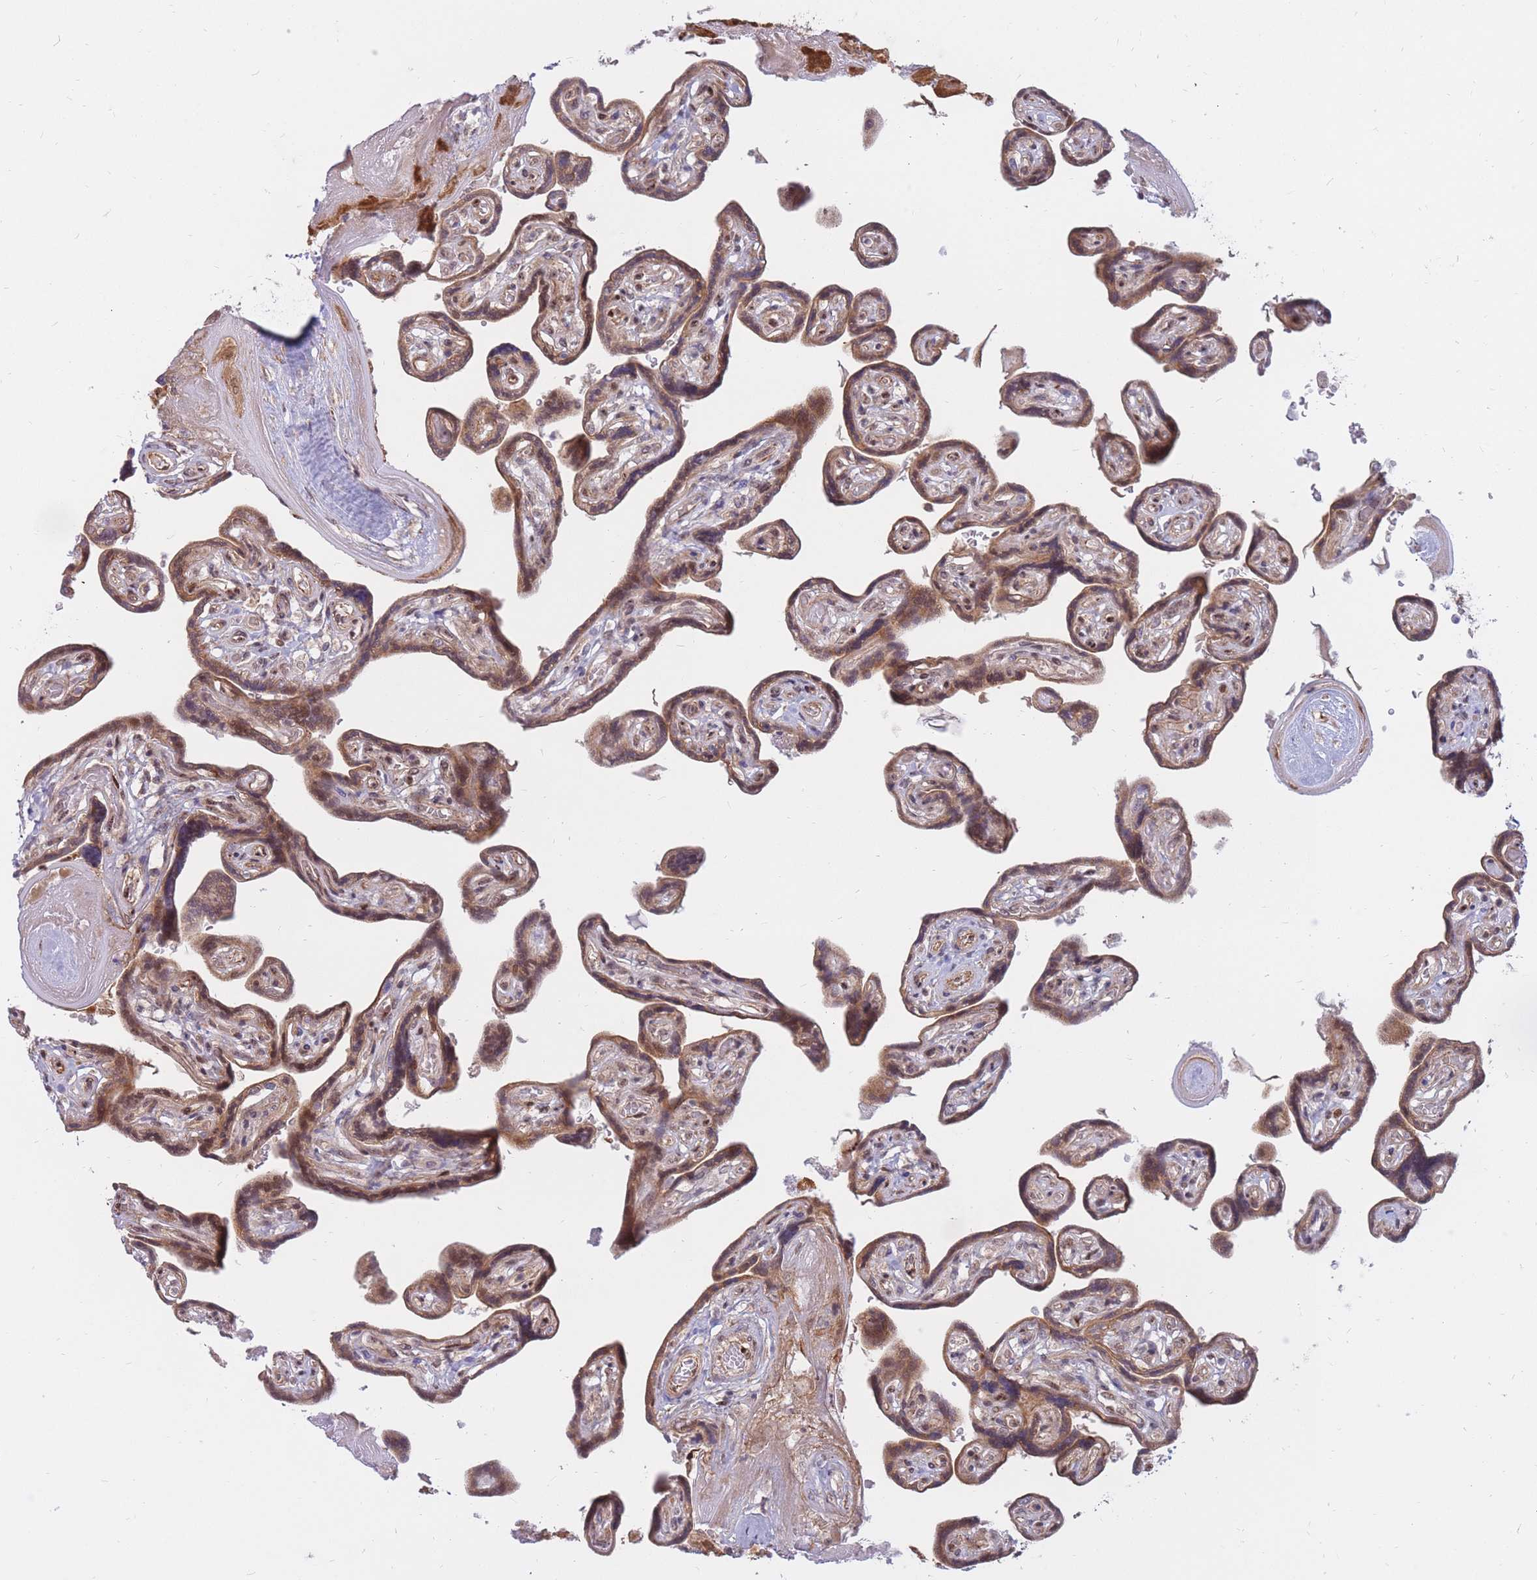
{"staining": {"intensity": "moderate", "quantity": ">75%", "location": "cytoplasmic/membranous,nuclear"}, "tissue": "placenta", "cell_type": "Trophoblastic cells", "image_type": "normal", "snomed": [{"axis": "morphology", "description": "Normal tissue, NOS"}, {"axis": "topography", "description": "Placenta"}], "caption": "Trophoblastic cells show medium levels of moderate cytoplasmic/membranous,nuclear expression in approximately >75% of cells in benign placenta.", "gene": "ERICH6B", "patient": {"sex": "female", "age": 32}}